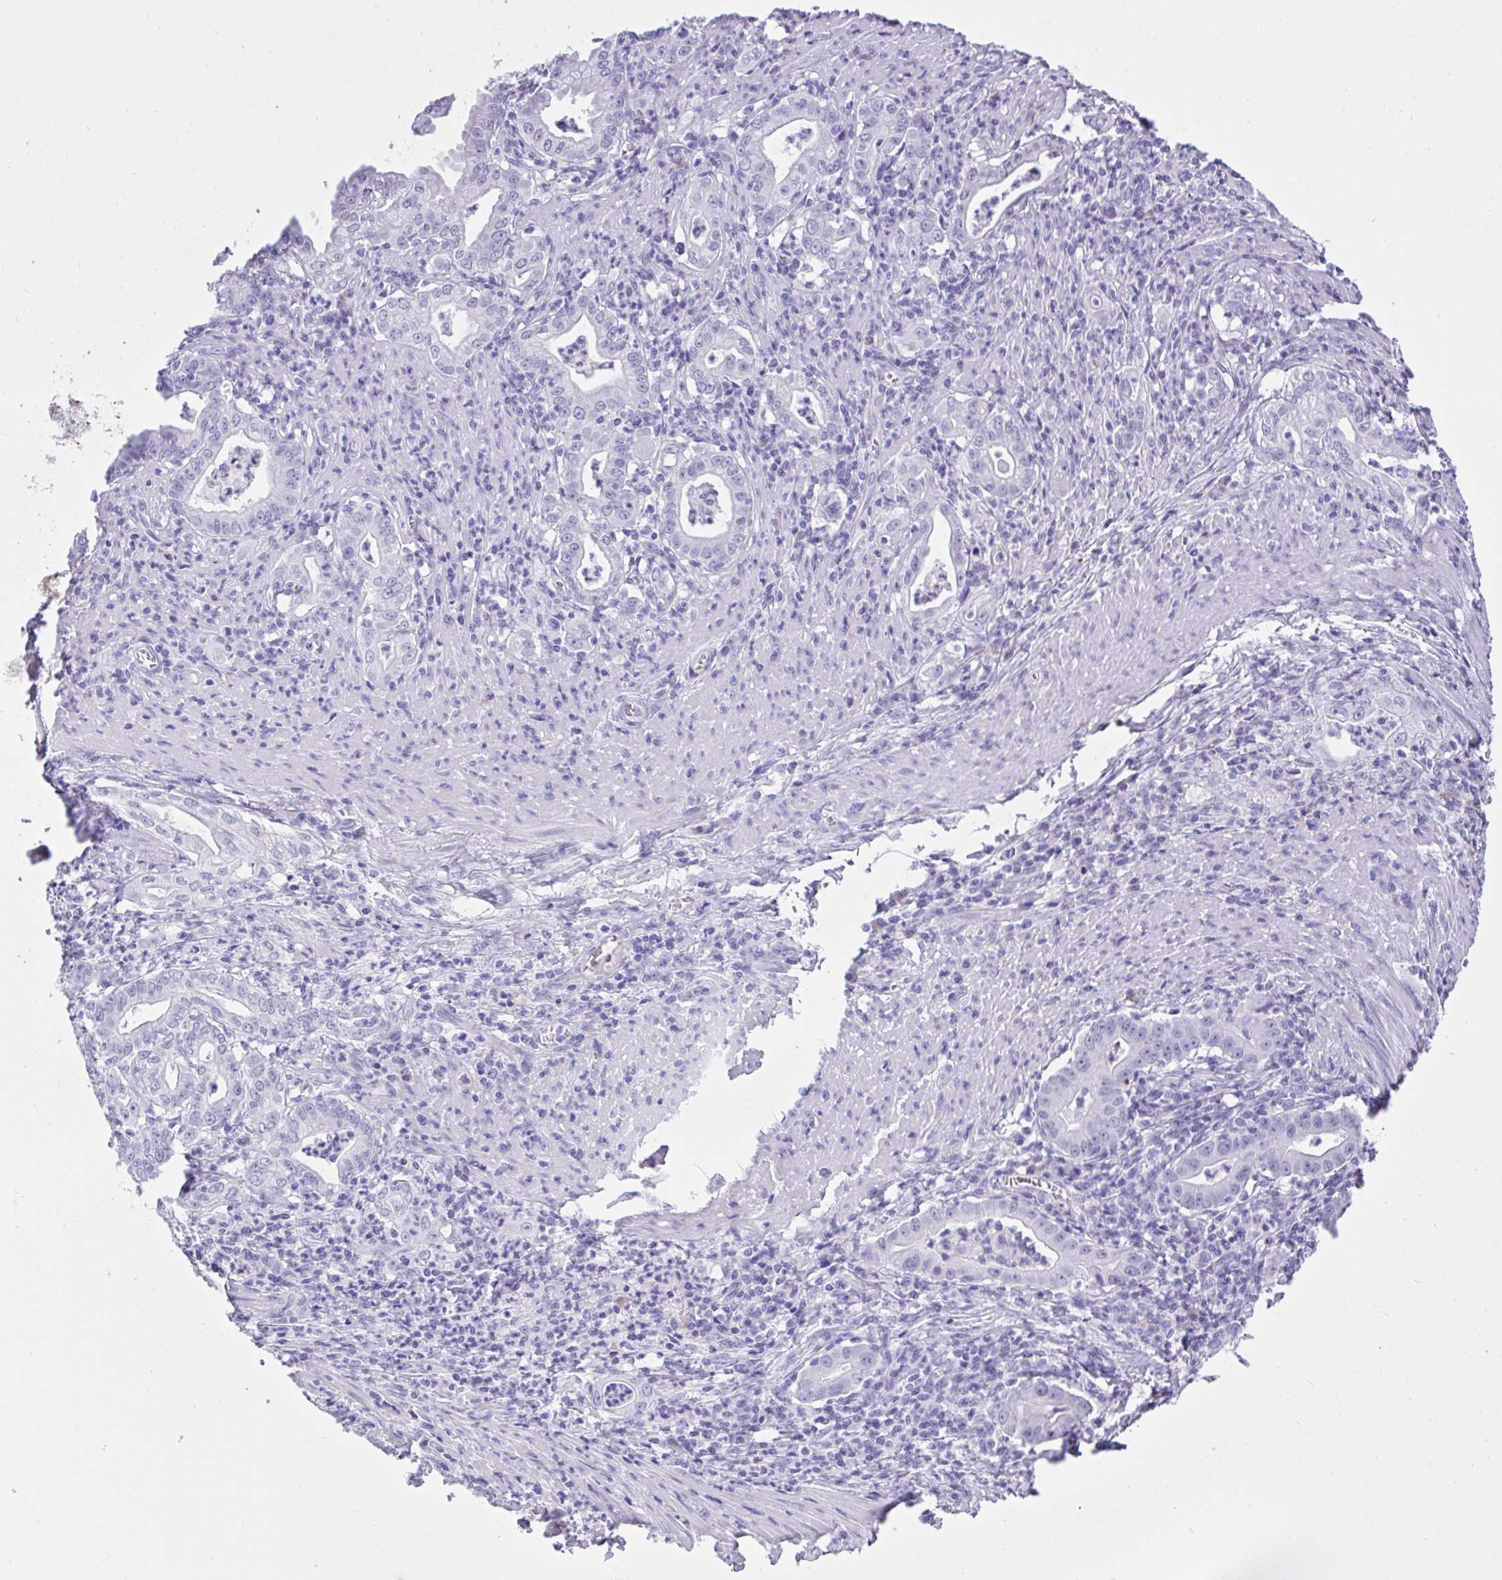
{"staining": {"intensity": "negative", "quantity": "none", "location": "none"}, "tissue": "stomach cancer", "cell_type": "Tumor cells", "image_type": "cancer", "snomed": [{"axis": "morphology", "description": "Adenocarcinoma, NOS"}, {"axis": "topography", "description": "Stomach, upper"}], "caption": "There is no significant staining in tumor cells of stomach cancer (adenocarcinoma). The staining was performed using DAB (3,3'-diaminobenzidine) to visualize the protein expression in brown, while the nuclei were stained in blue with hematoxylin (Magnification: 20x).", "gene": "AKR1D1", "patient": {"sex": "female", "age": 79}}